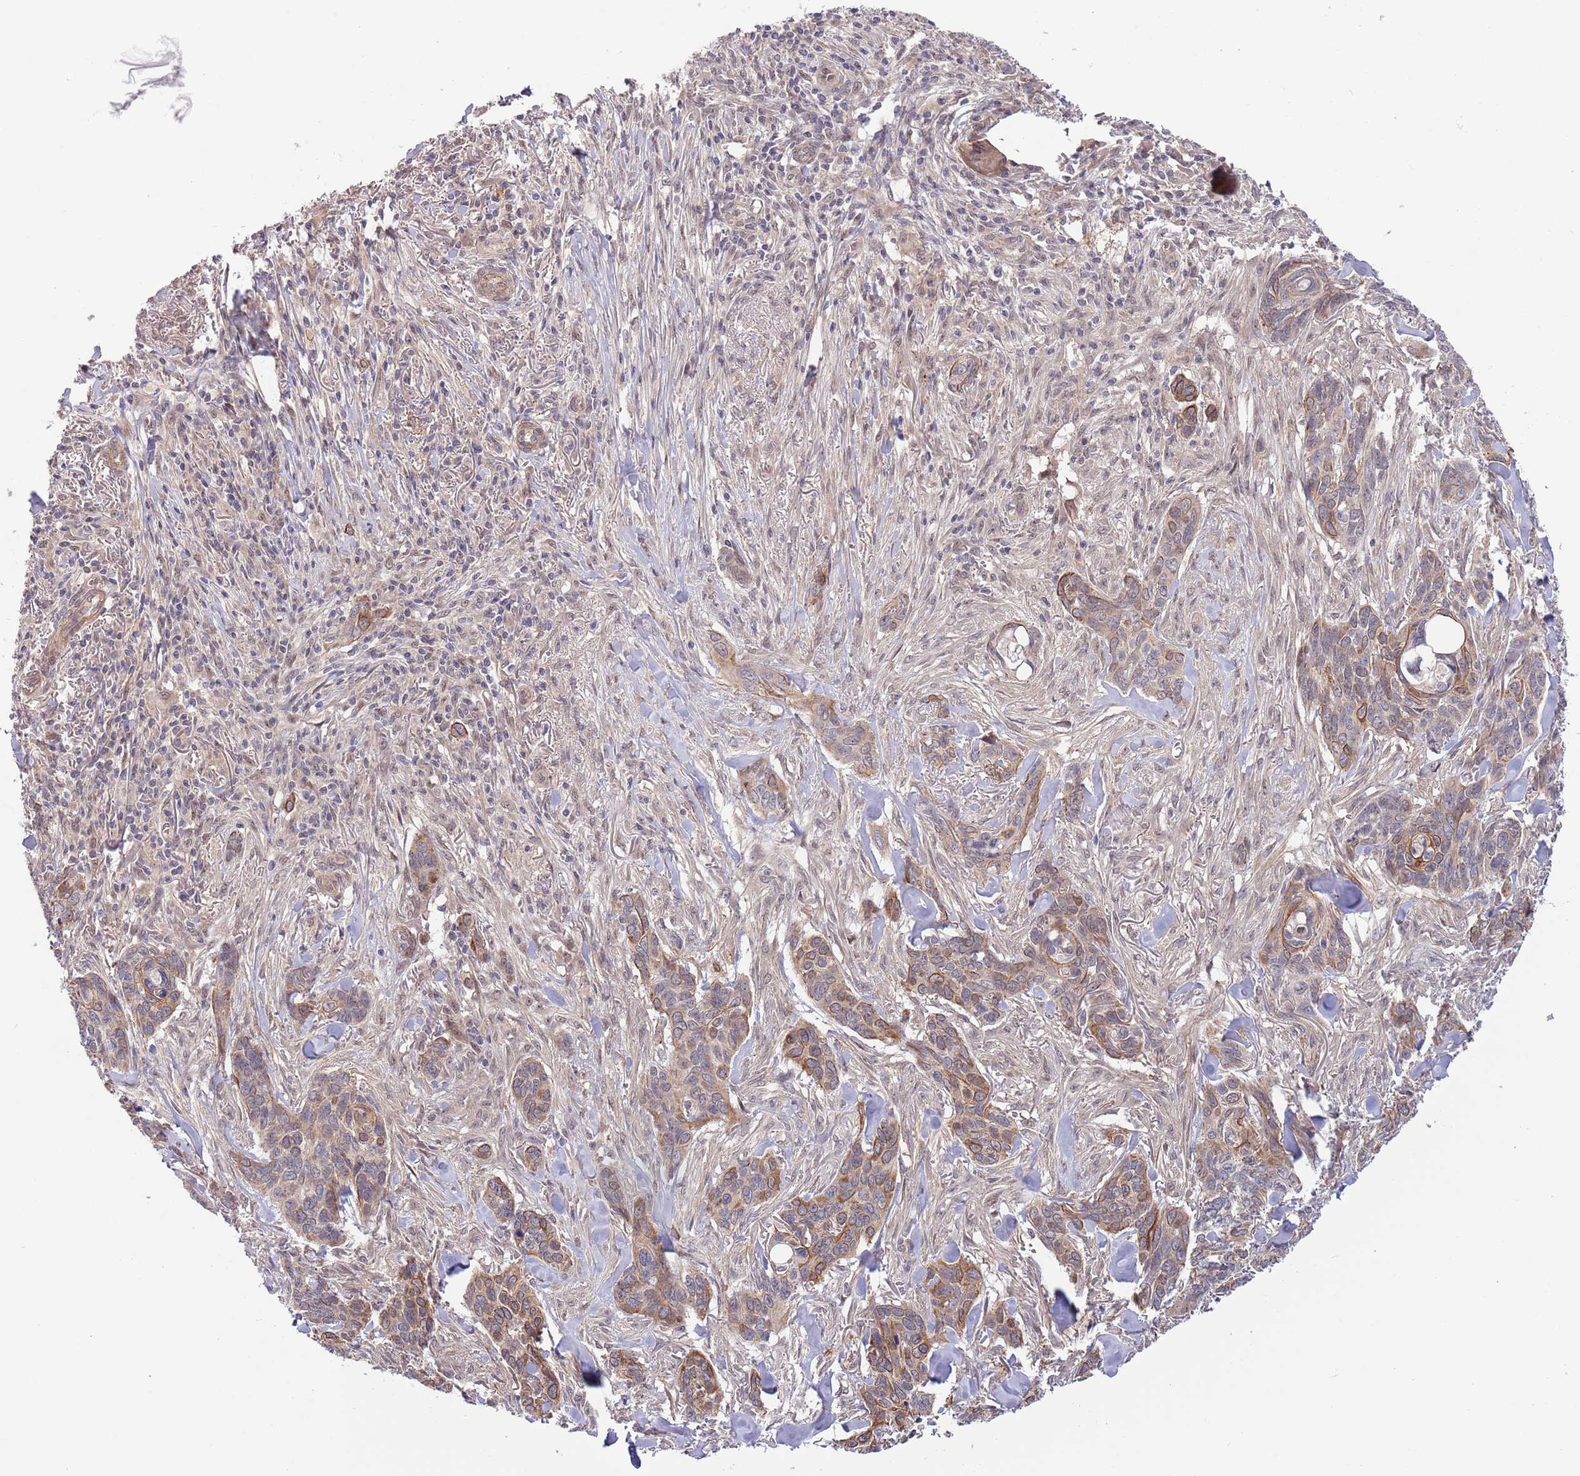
{"staining": {"intensity": "moderate", "quantity": "25%-75%", "location": "cytoplasmic/membranous"}, "tissue": "skin cancer", "cell_type": "Tumor cells", "image_type": "cancer", "snomed": [{"axis": "morphology", "description": "Basal cell carcinoma"}, {"axis": "topography", "description": "Skin"}], "caption": "Protein expression analysis of skin cancer (basal cell carcinoma) demonstrates moderate cytoplasmic/membranous staining in about 25%-75% of tumor cells. Immunohistochemistry (ihc) stains the protein of interest in brown and the nuclei are stained blue.", "gene": "PRR16", "patient": {"sex": "male", "age": 86}}